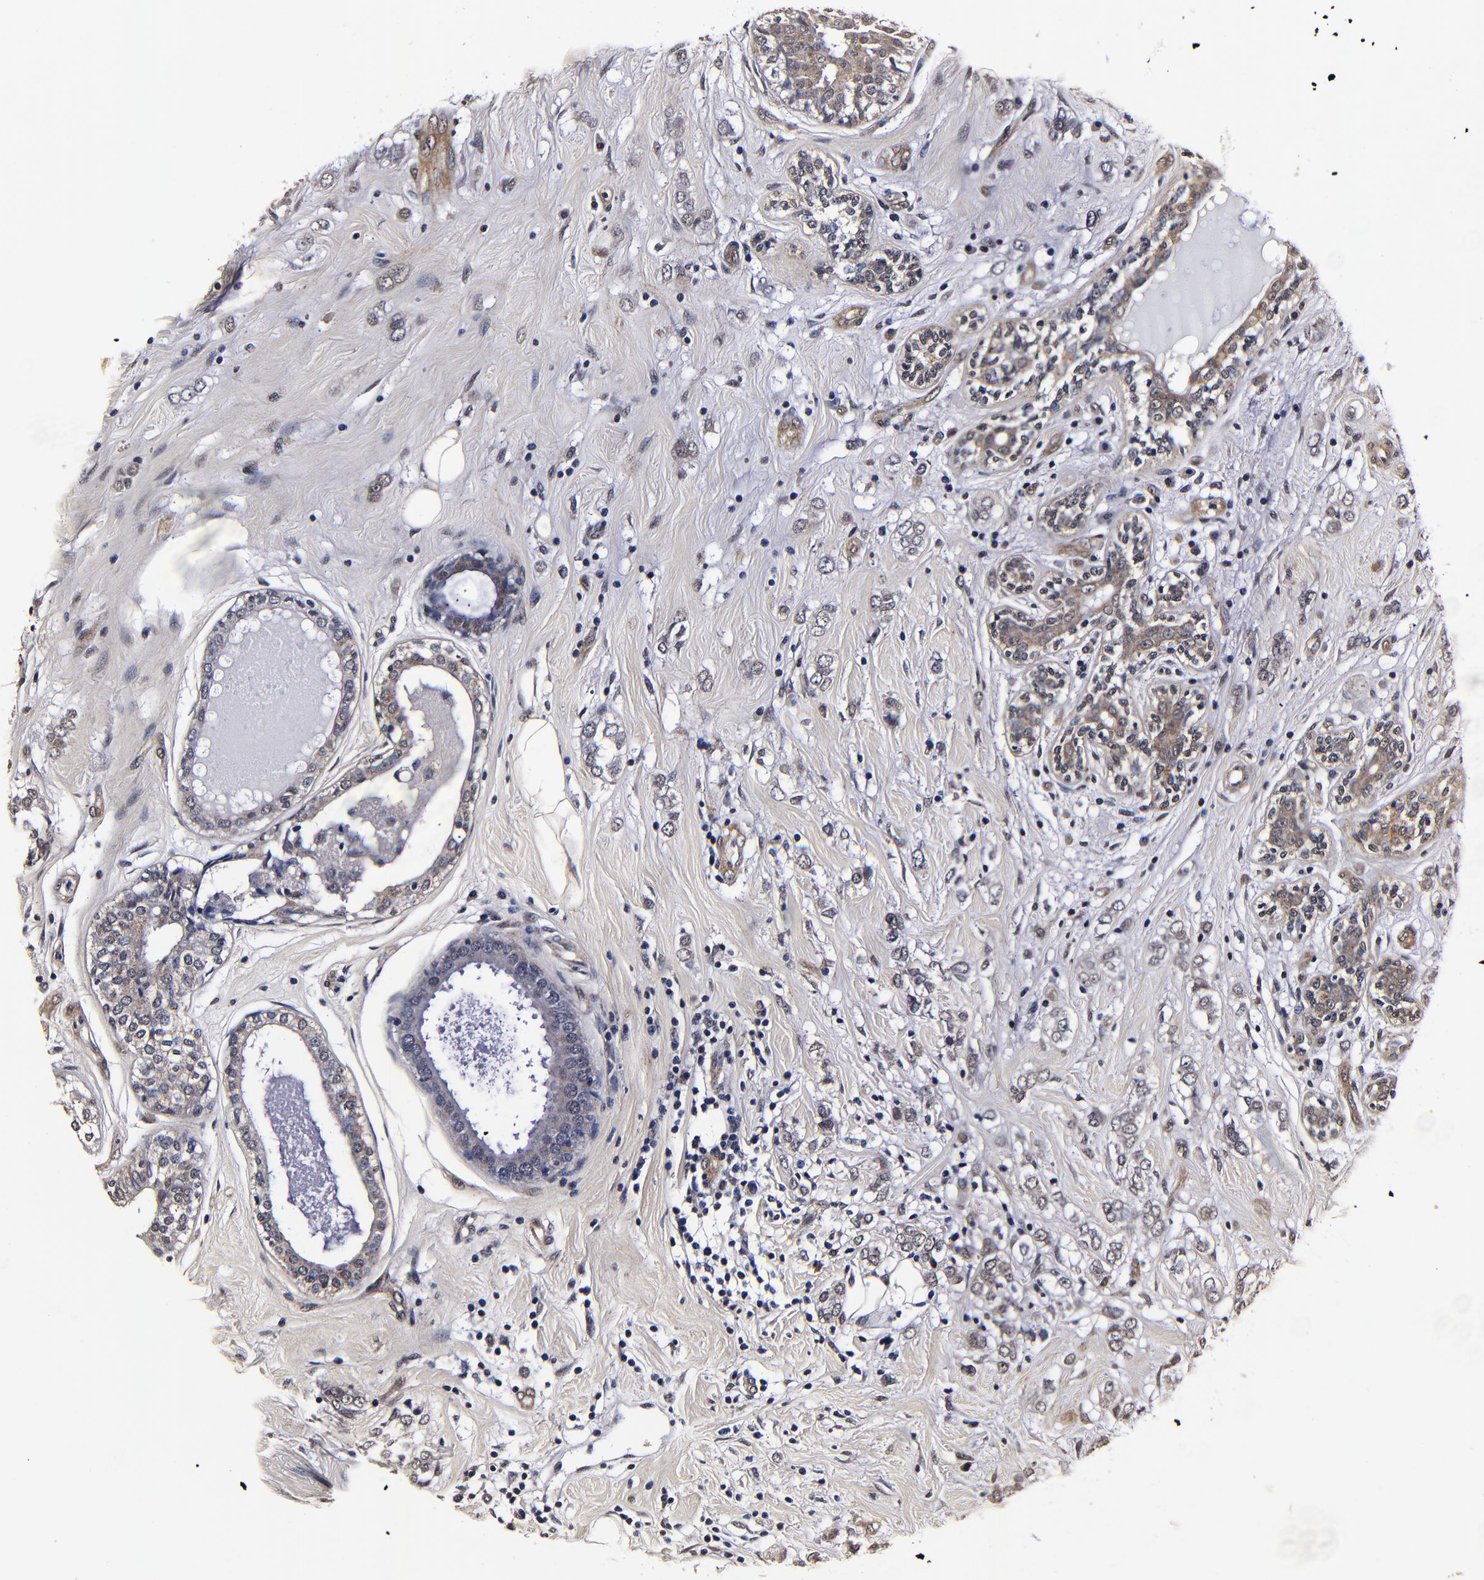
{"staining": {"intensity": "weak", "quantity": "25%-75%", "location": "cytoplasmic/membranous"}, "tissue": "breast cancer", "cell_type": "Tumor cells", "image_type": "cancer", "snomed": [{"axis": "morphology", "description": "Normal tissue, NOS"}, {"axis": "morphology", "description": "Lobular carcinoma"}, {"axis": "topography", "description": "Breast"}], "caption": "Lobular carcinoma (breast) stained with a brown dye shows weak cytoplasmic/membranous positive staining in approximately 25%-75% of tumor cells.", "gene": "MMP15", "patient": {"sex": "female", "age": 47}}